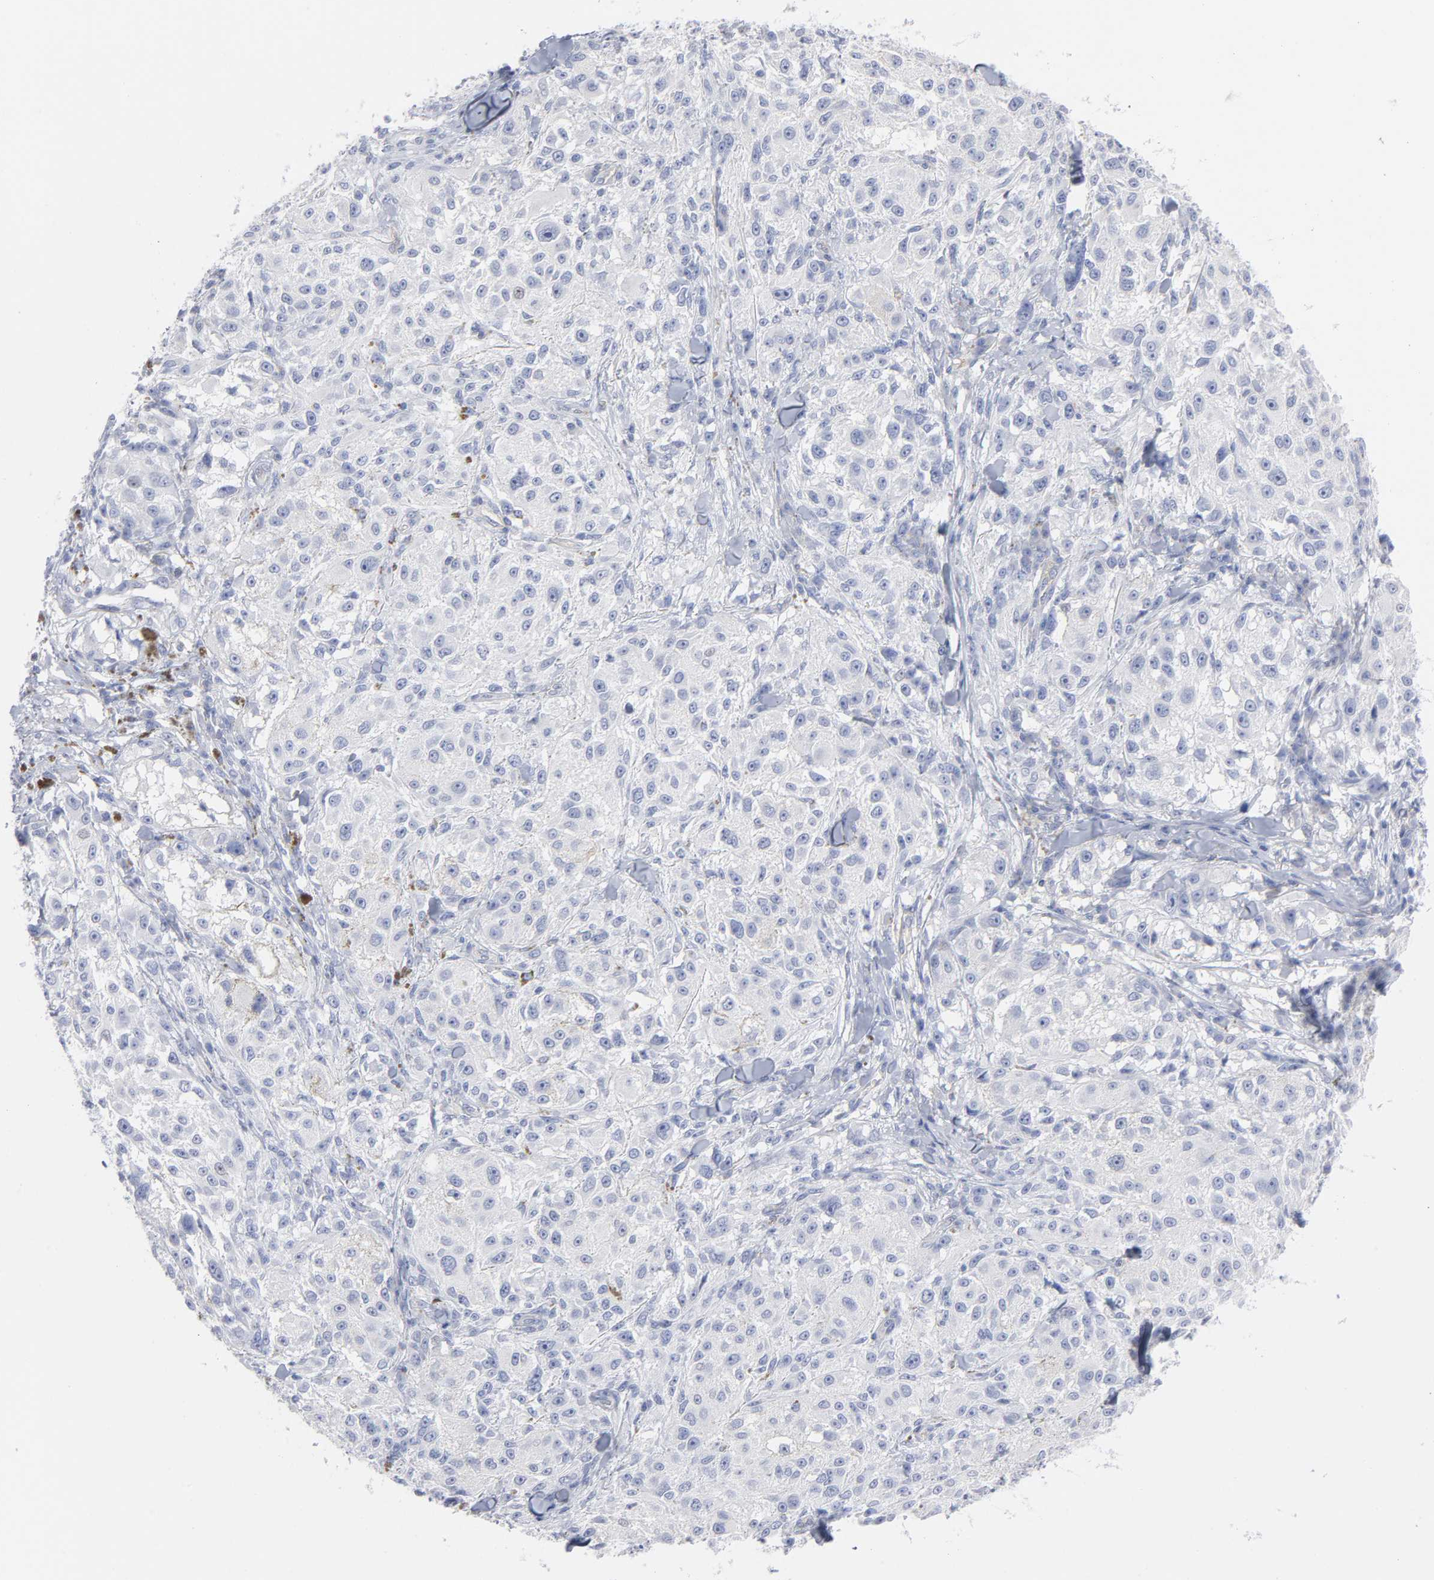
{"staining": {"intensity": "negative", "quantity": "none", "location": "none"}, "tissue": "melanoma", "cell_type": "Tumor cells", "image_type": "cancer", "snomed": [{"axis": "morphology", "description": "Necrosis, NOS"}, {"axis": "morphology", "description": "Malignant melanoma, NOS"}, {"axis": "topography", "description": "Skin"}], "caption": "Malignant melanoma was stained to show a protein in brown. There is no significant expression in tumor cells.", "gene": "P2RY8", "patient": {"sex": "female", "age": 87}}